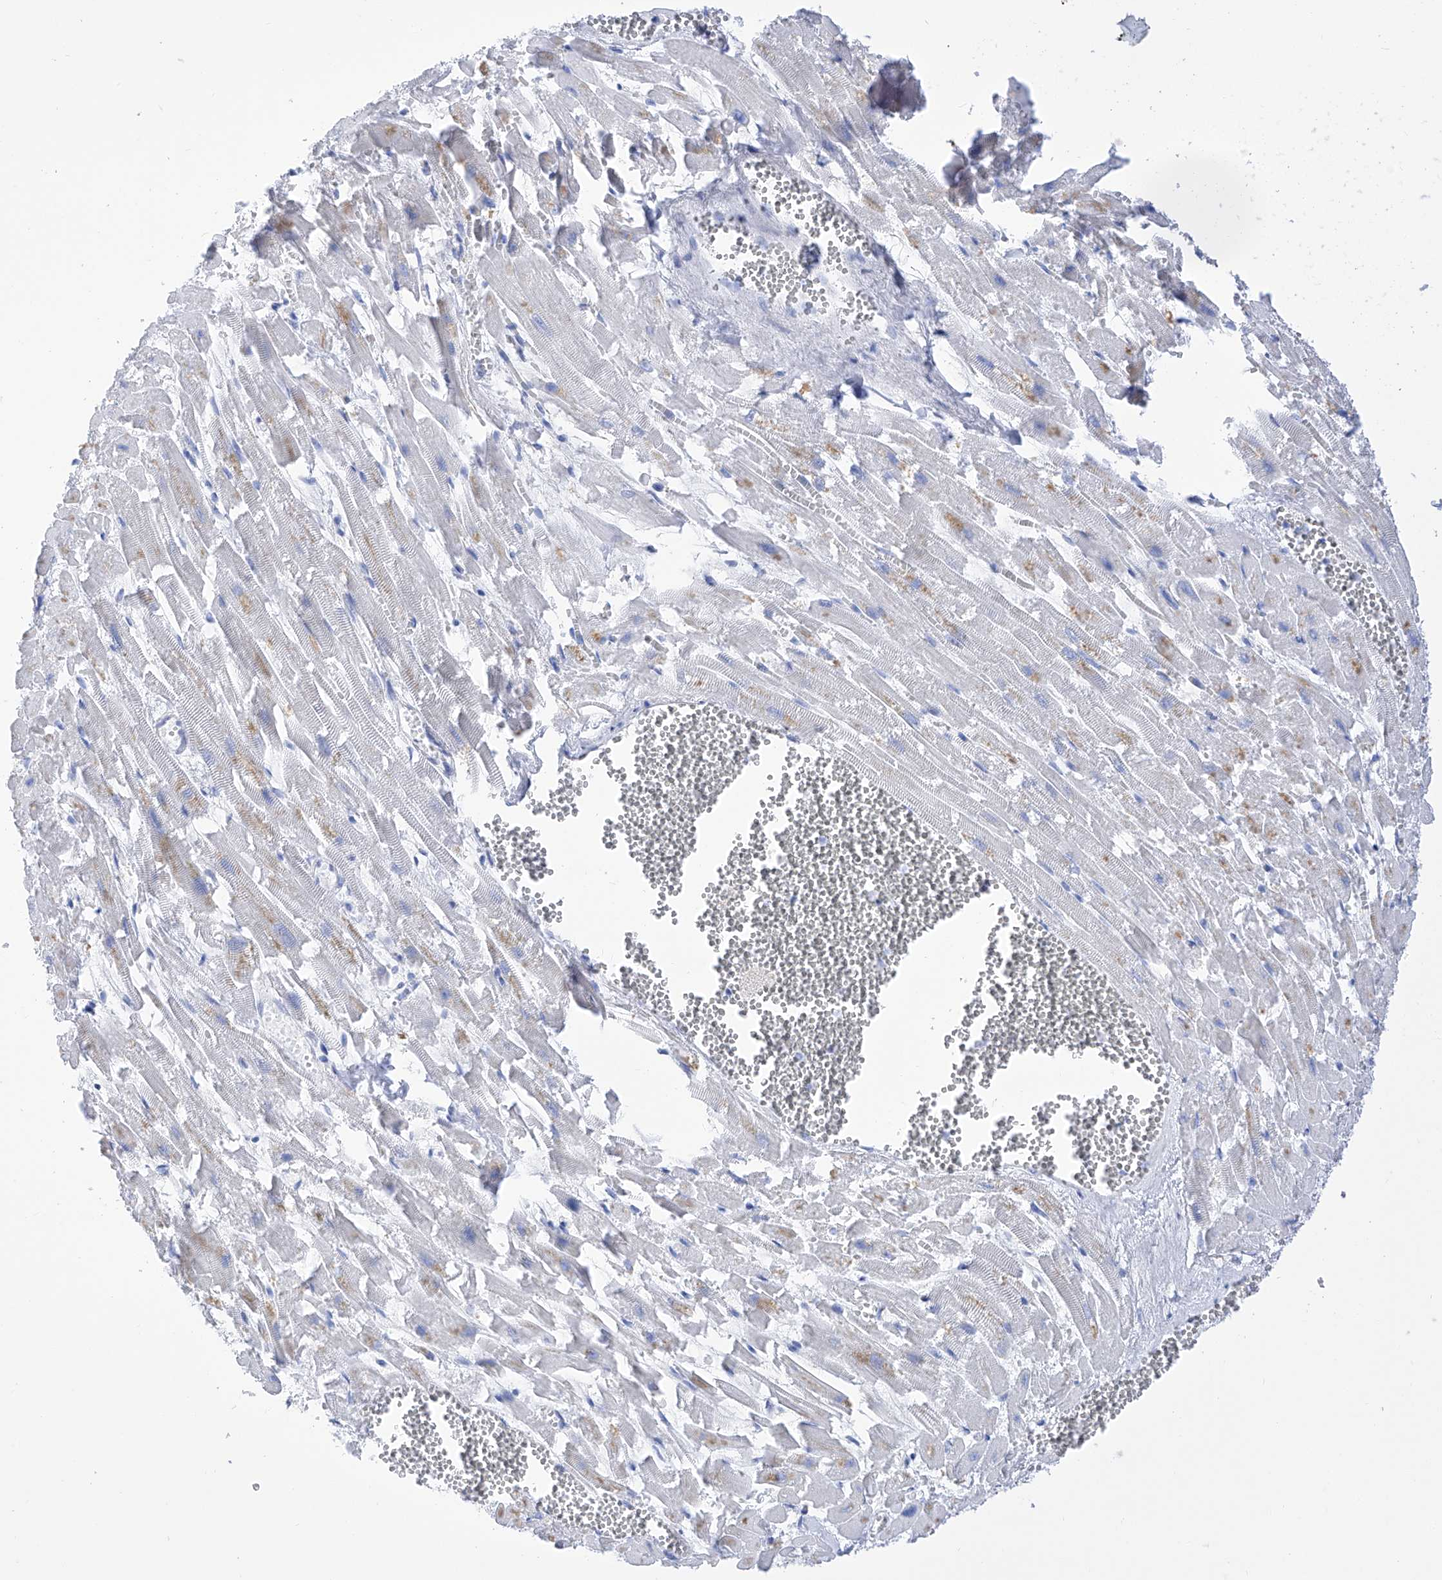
{"staining": {"intensity": "weak", "quantity": "<25%", "location": "cytoplasmic/membranous"}, "tissue": "heart muscle", "cell_type": "Cardiomyocytes", "image_type": "normal", "snomed": [{"axis": "morphology", "description": "Normal tissue, NOS"}, {"axis": "topography", "description": "Heart"}], "caption": "Human heart muscle stained for a protein using immunohistochemistry (IHC) reveals no staining in cardiomyocytes.", "gene": "FLG", "patient": {"sex": "female", "age": 64}}